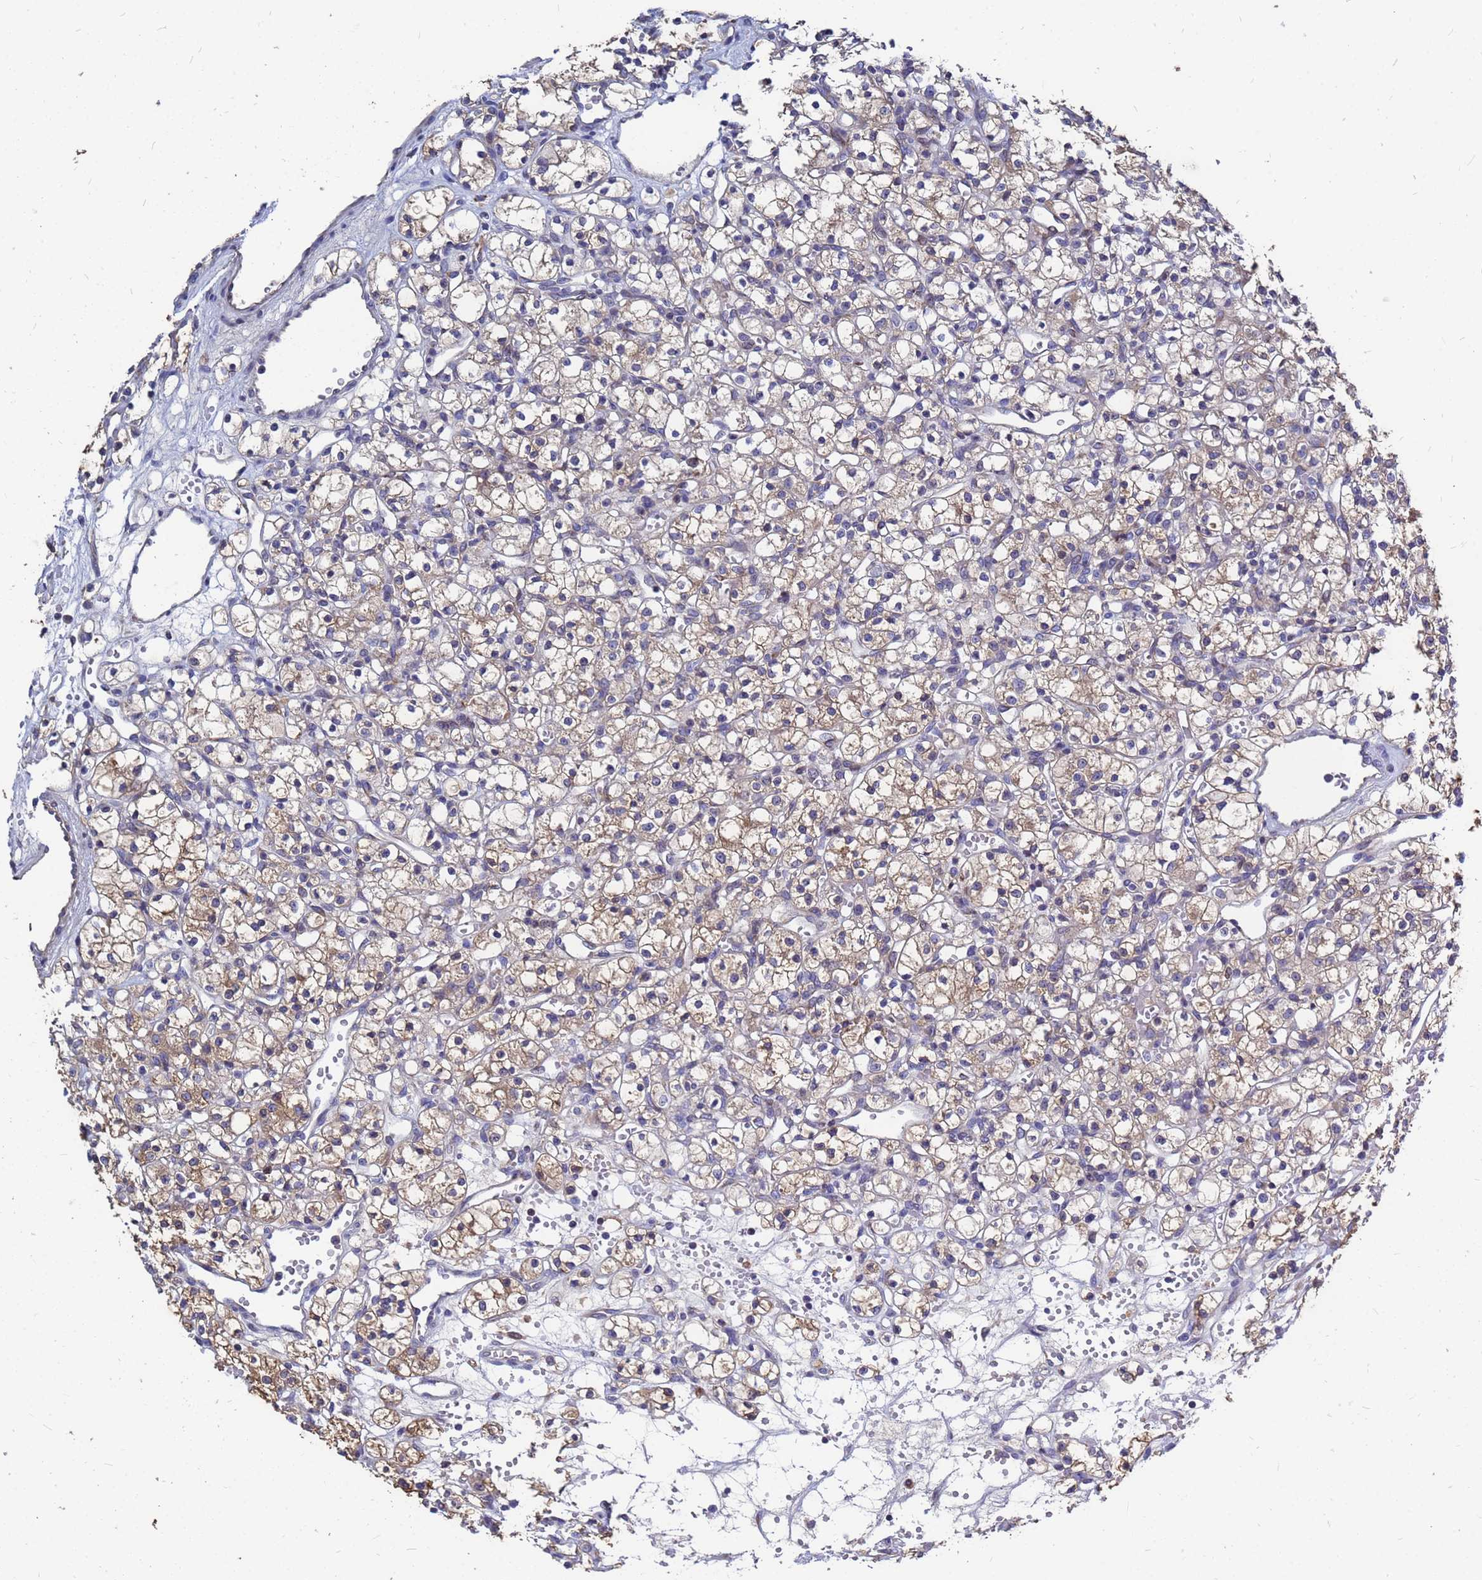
{"staining": {"intensity": "moderate", "quantity": "<25%", "location": "cytoplasmic/membranous"}, "tissue": "renal cancer", "cell_type": "Tumor cells", "image_type": "cancer", "snomed": [{"axis": "morphology", "description": "Adenocarcinoma, NOS"}, {"axis": "topography", "description": "Kidney"}], "caption": "Human renal cancer stained with a brown dye displays moderate cytoplasmic/membranous positive staining in about <25% of tumor cells.", "gene": "MOB2", "patient": {"sex": "female", "age": 59}}